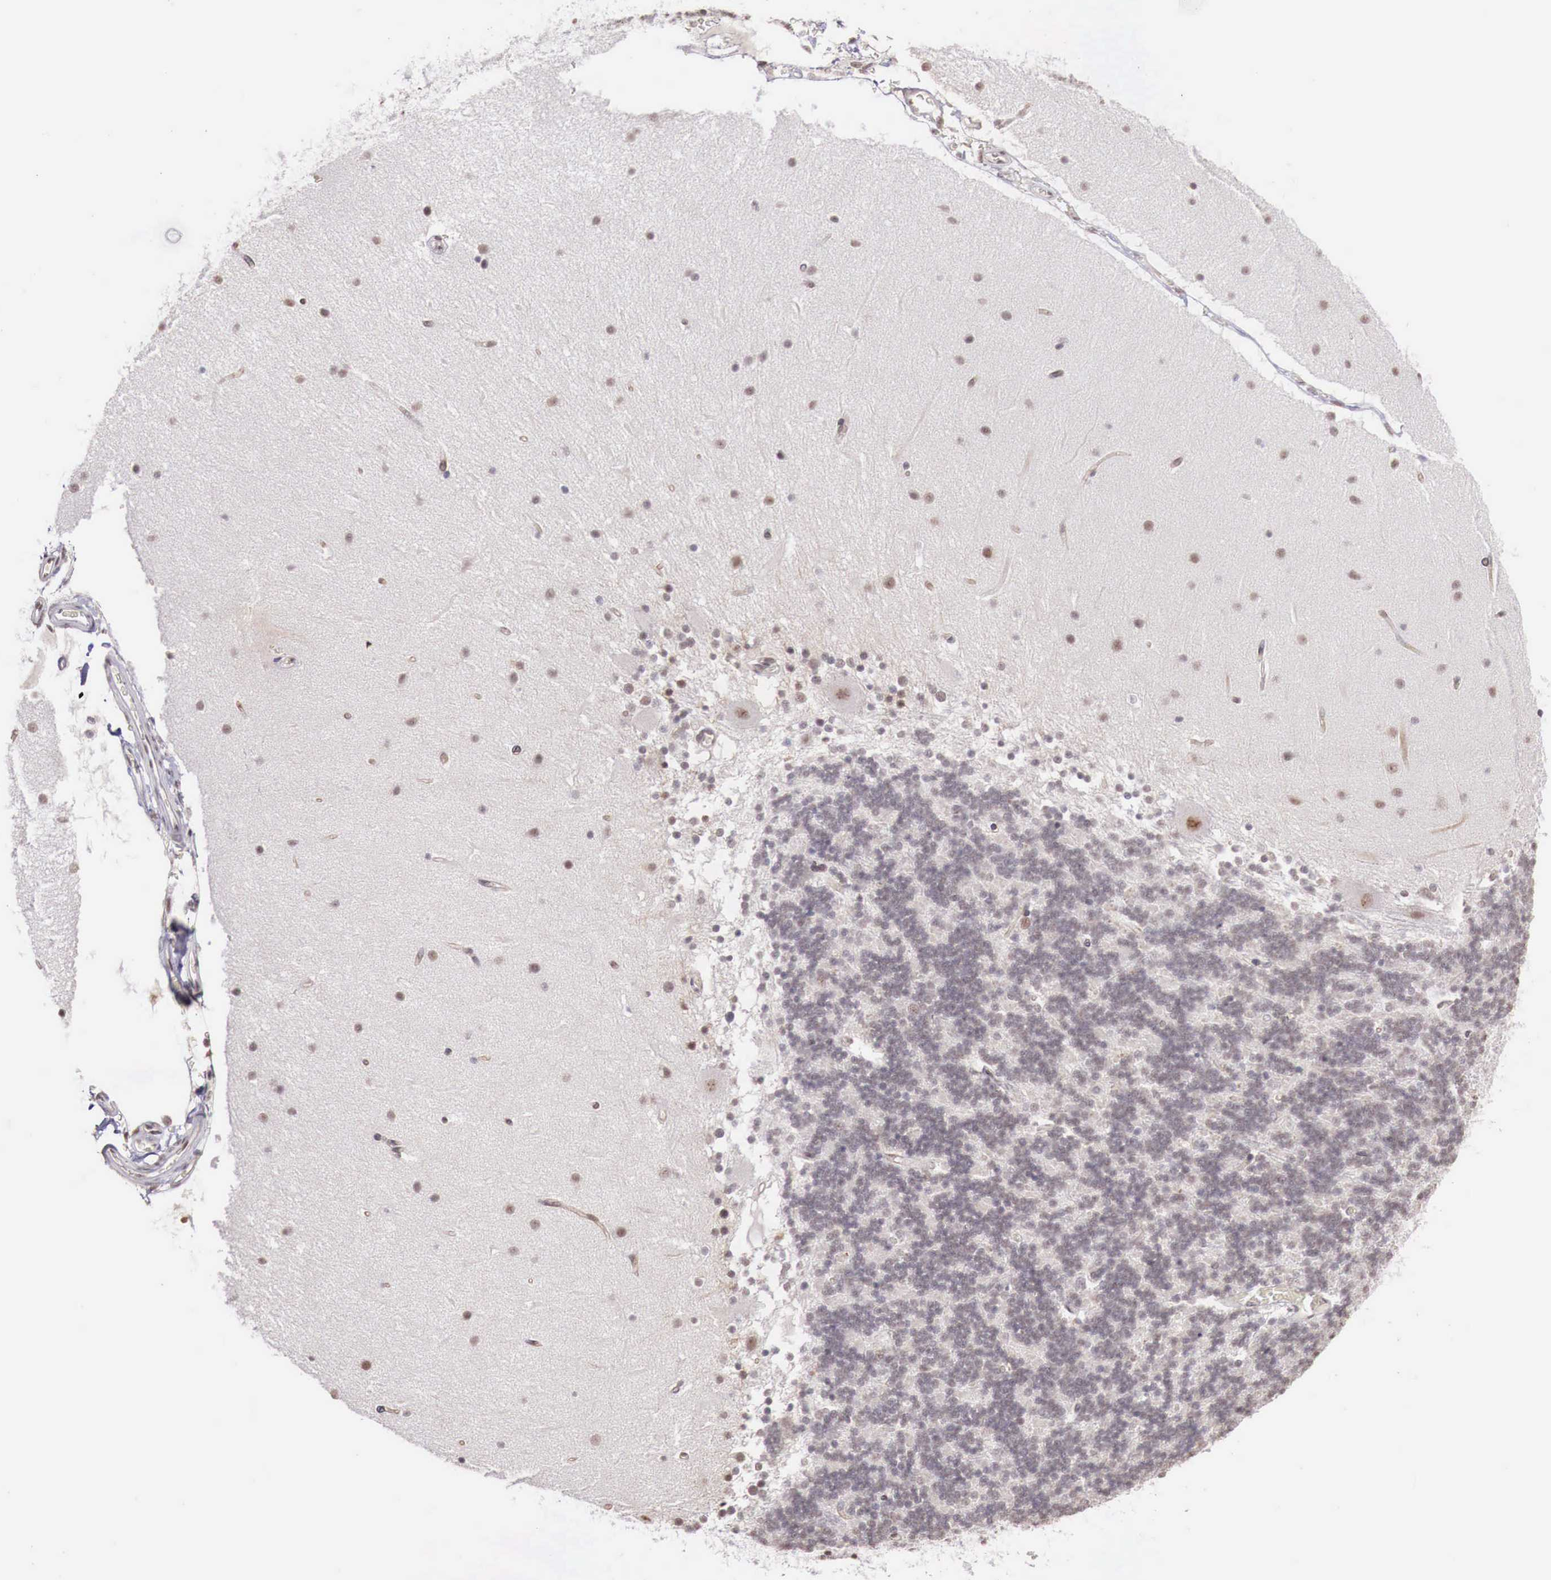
{"staining": {"intensity": "weak", "quantity": ">75%", "location": "nuclear"}, "tissue": "cerebellum", "cell_type": "Cells in granular layer", "image_type": "normal", "snomed": [{"axis": "morphology", "description": "Normal tissue, NOS"}, {"axis": "topography", "description": "Cerebellum"}], "caption": "Brown immunohistochemical staining in benign human cerebellum reveals weak nuclear staining in approximately >75% of cells in granular layer. The protein is stained brown, and the nuclei are stained in blue (DAB IHC with brightfield microscopy, high magnification).", "gene": "FOXP2", "patient": {"sex": "female", "age": 54}}